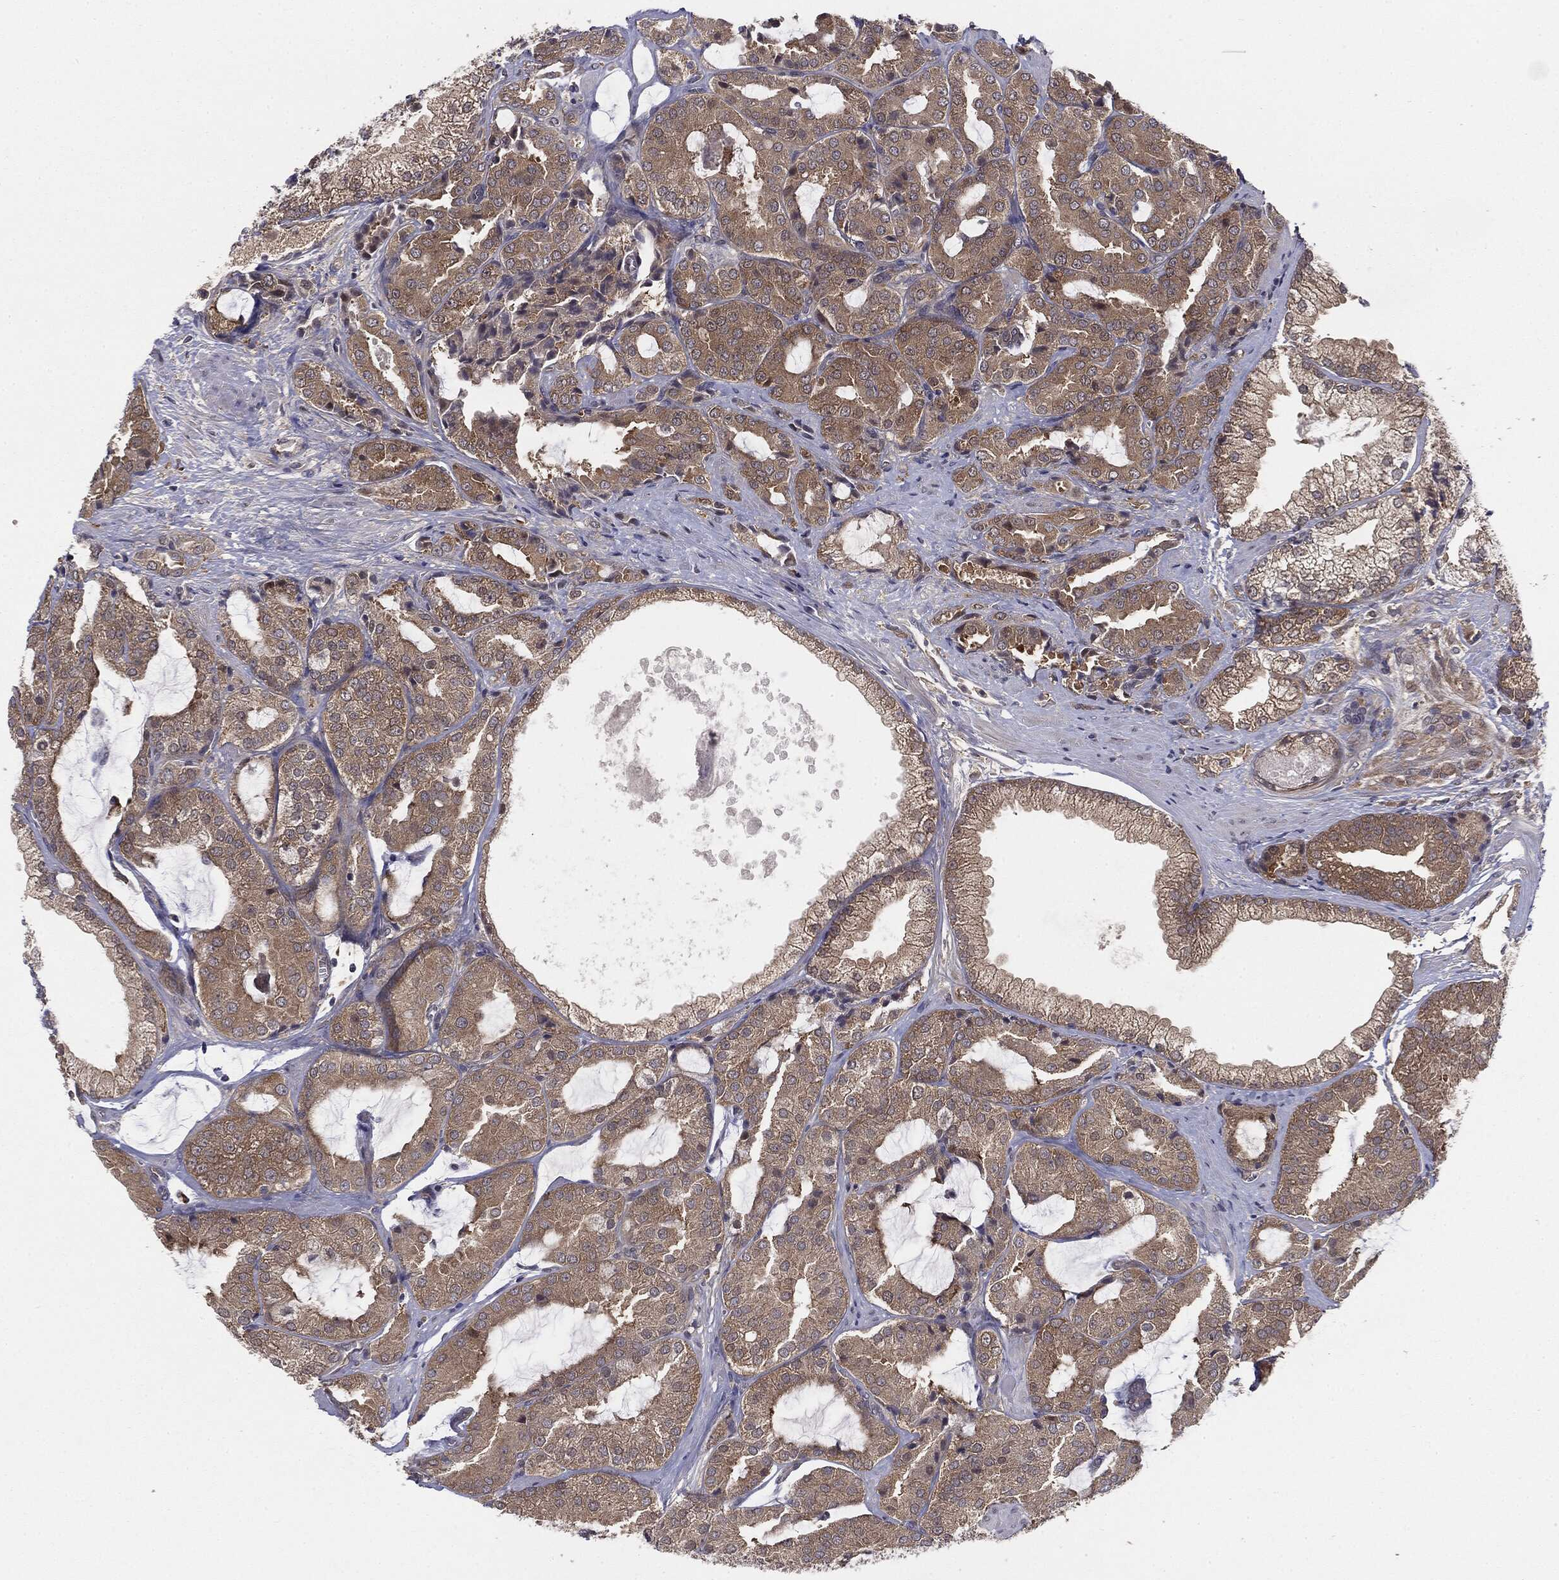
{"staining": {"intensity": "moderate", "quantity": "25%-75%", "location": "cytoplasmic/membranous"}, "tissue": "prostate cancer", "cell_type": "Tumor cells", "image_type": "cancer", "snomed": [{"axis": "morphology", "description": "Adenocarcinoma, High grade"}, {"axis": "topography", "description": "Prostate"}], "caption": "This photomicrograph shows immunohistochemistry staining of prostate cancer, with medium moderate cytoplasmic/membranous staining in about 25%-75% of tumor cells.", "gene": "KRT7", "patient": {"sex": "male", "age": 68}}